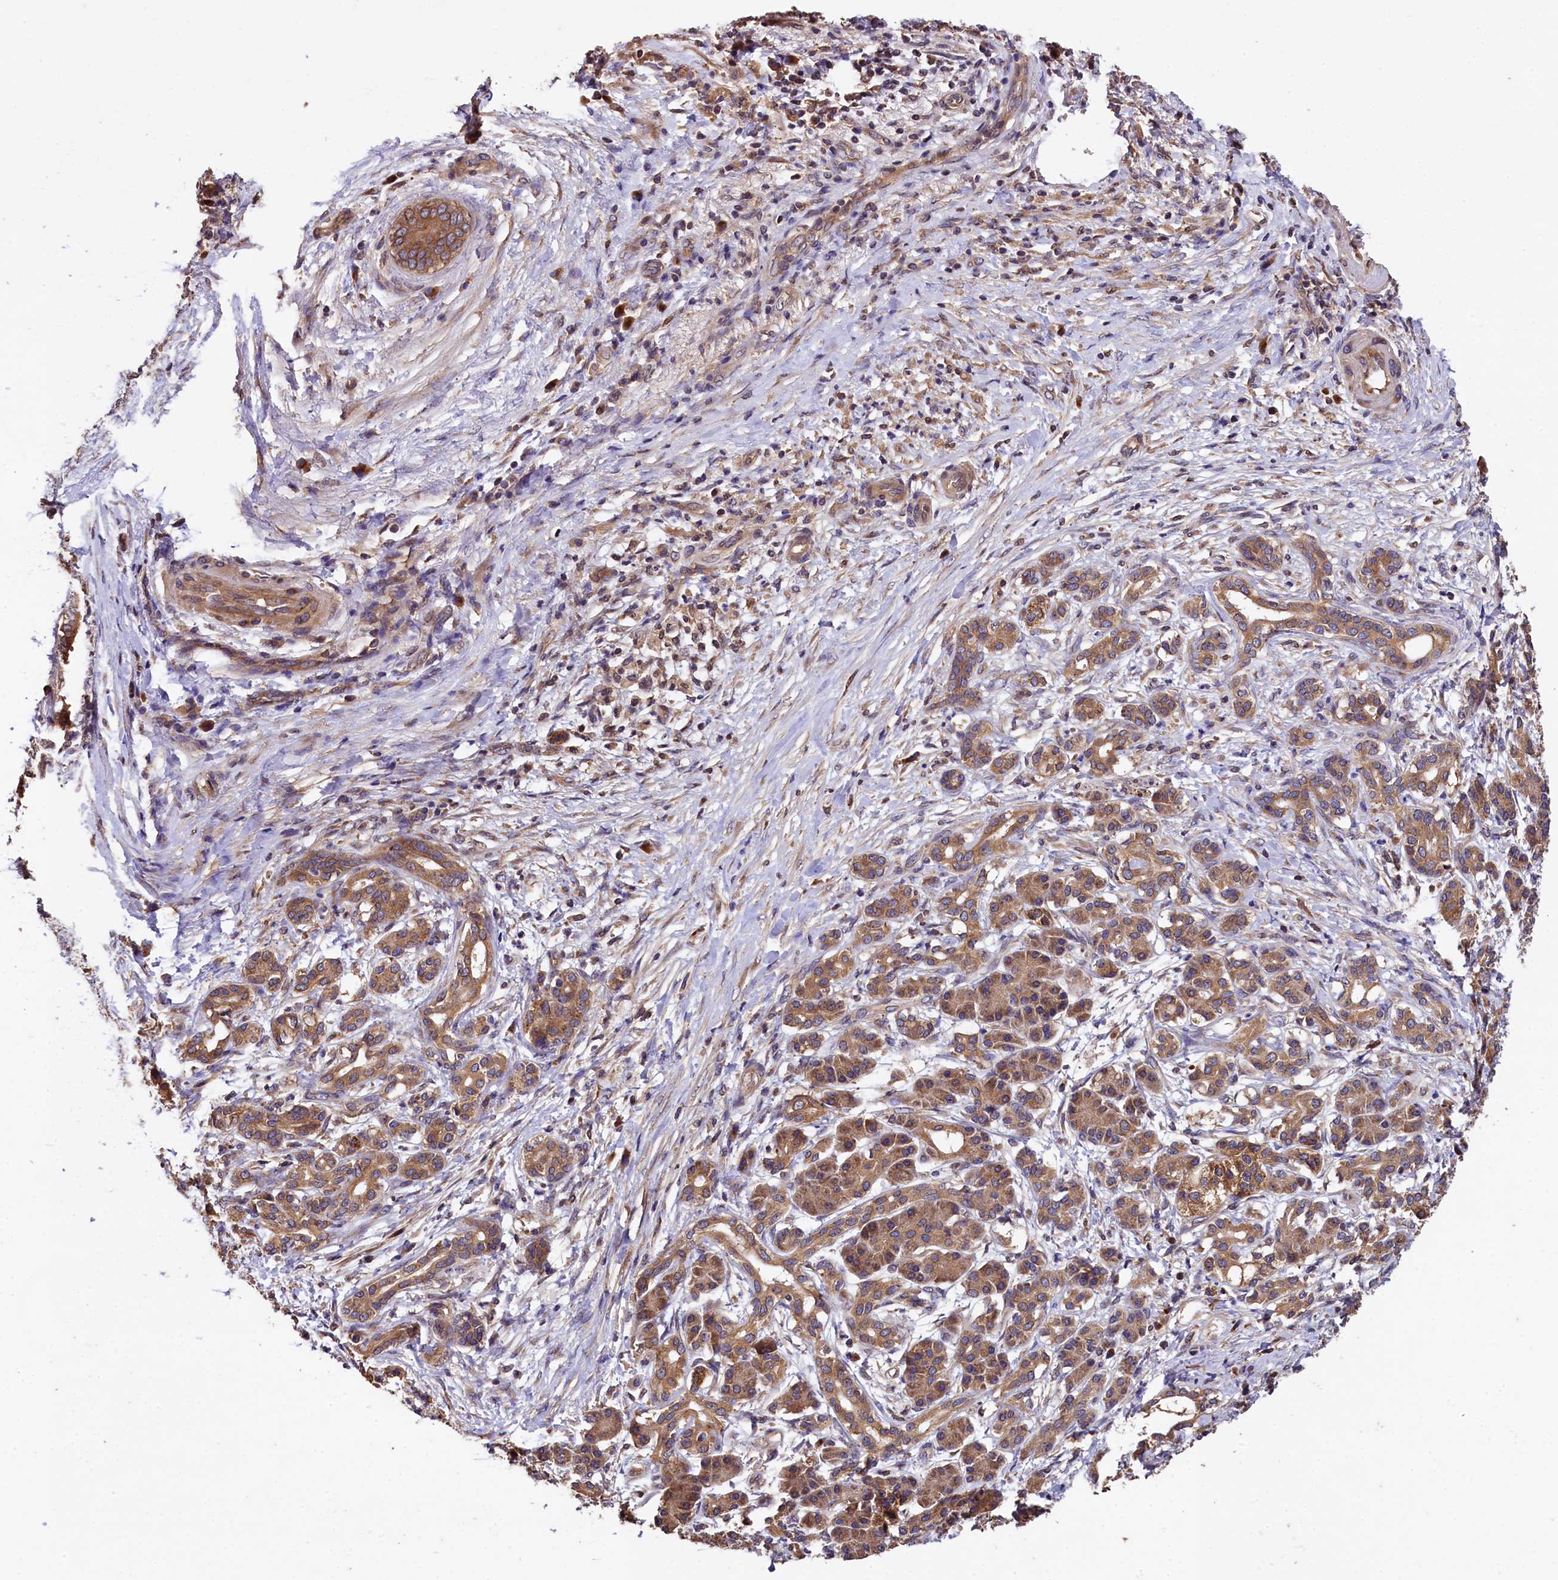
{"staining": {"intensity": "moderate", "quantity": ">75%", "location": "cytoplasmic/membranous"}, "tissue": "pancreatic cancer", "cell_type": "Tumor cells", "image_type": "cancer", "snomed": [{"axis": "morphology", "description": "Adenocarcinoma, NOS"}, {"axis": "topography", "description": "Pancreas"}], "caption": "High-magnification brightfield microscopy of pancreatic cancer stained with DAB (3,3'-diaminobenzidine) (brown) and counterstained with hematoxylin (blue). tumor cells exhibit moderate cytoplasmic/membranous positivity is present in approximately>75% of cells.", "gene": "KLC2", "patient": {"sex": "female", "age": 55}}